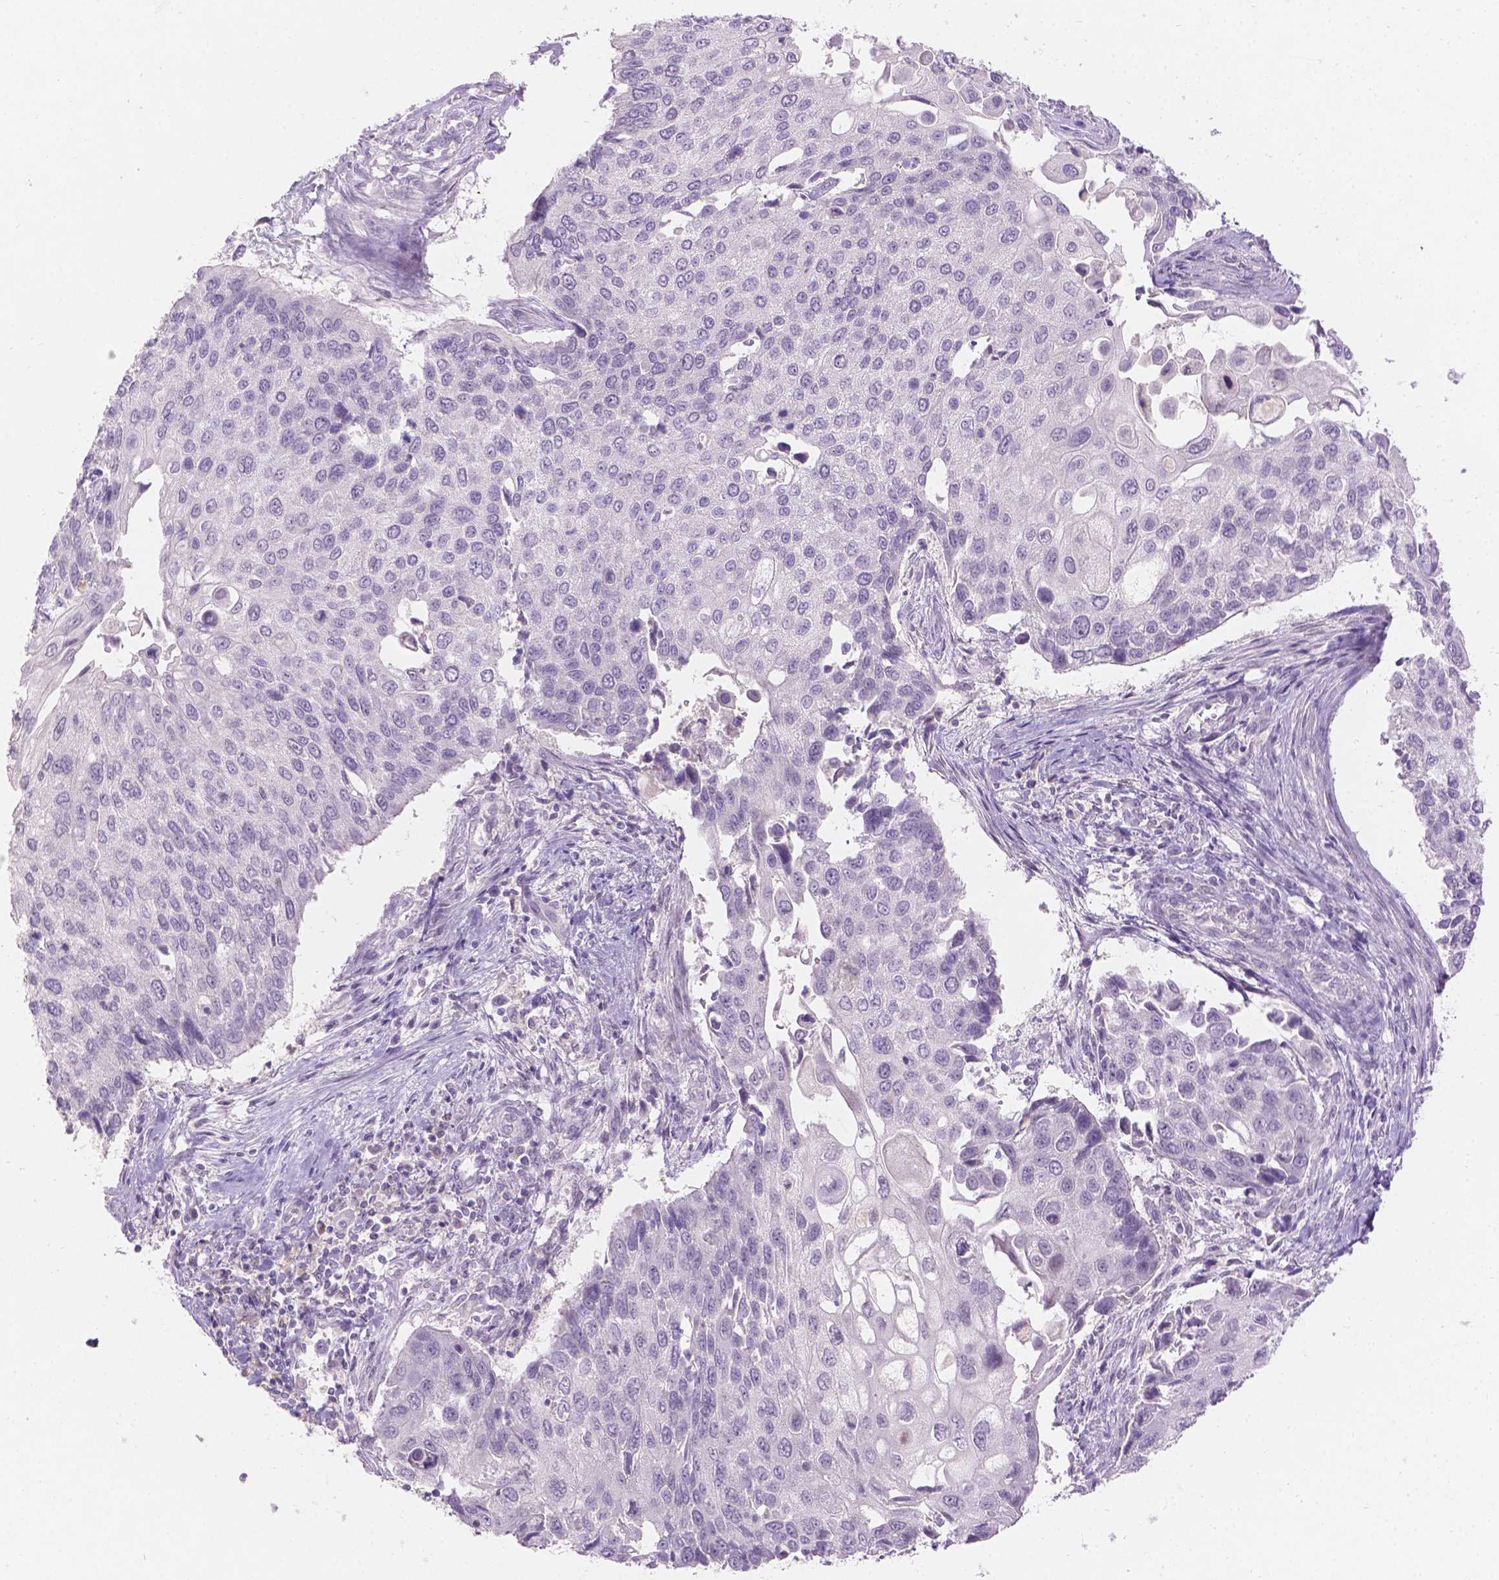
{"staining": {"intensity": "negative", "quantity": "none", "location": "none"}, "tissue": "lung cancer", "cell_type": "Tumor cells", "image_type": "cancer", "snomed": [{"axis": "morphology", "description": "Squamous cell carcinoma, NOS"}, {"axis": "morphology", "description": "Squamous cell carcinoma, metastatic, NOS"}, {"axis": "topography", "description": "Lung"}], "caption": "Micrograph shows no protein staining in tumor cells of lung metastatic squamous cell carcinoma tissue. (DAB (3,3'-diaminobenzidine) immunohistochemistry (IHC) visualized using brightfield microscopy, high magnification).", "gene": "DCAF4L1", "patient": {"sex": "male", "age": 63}}